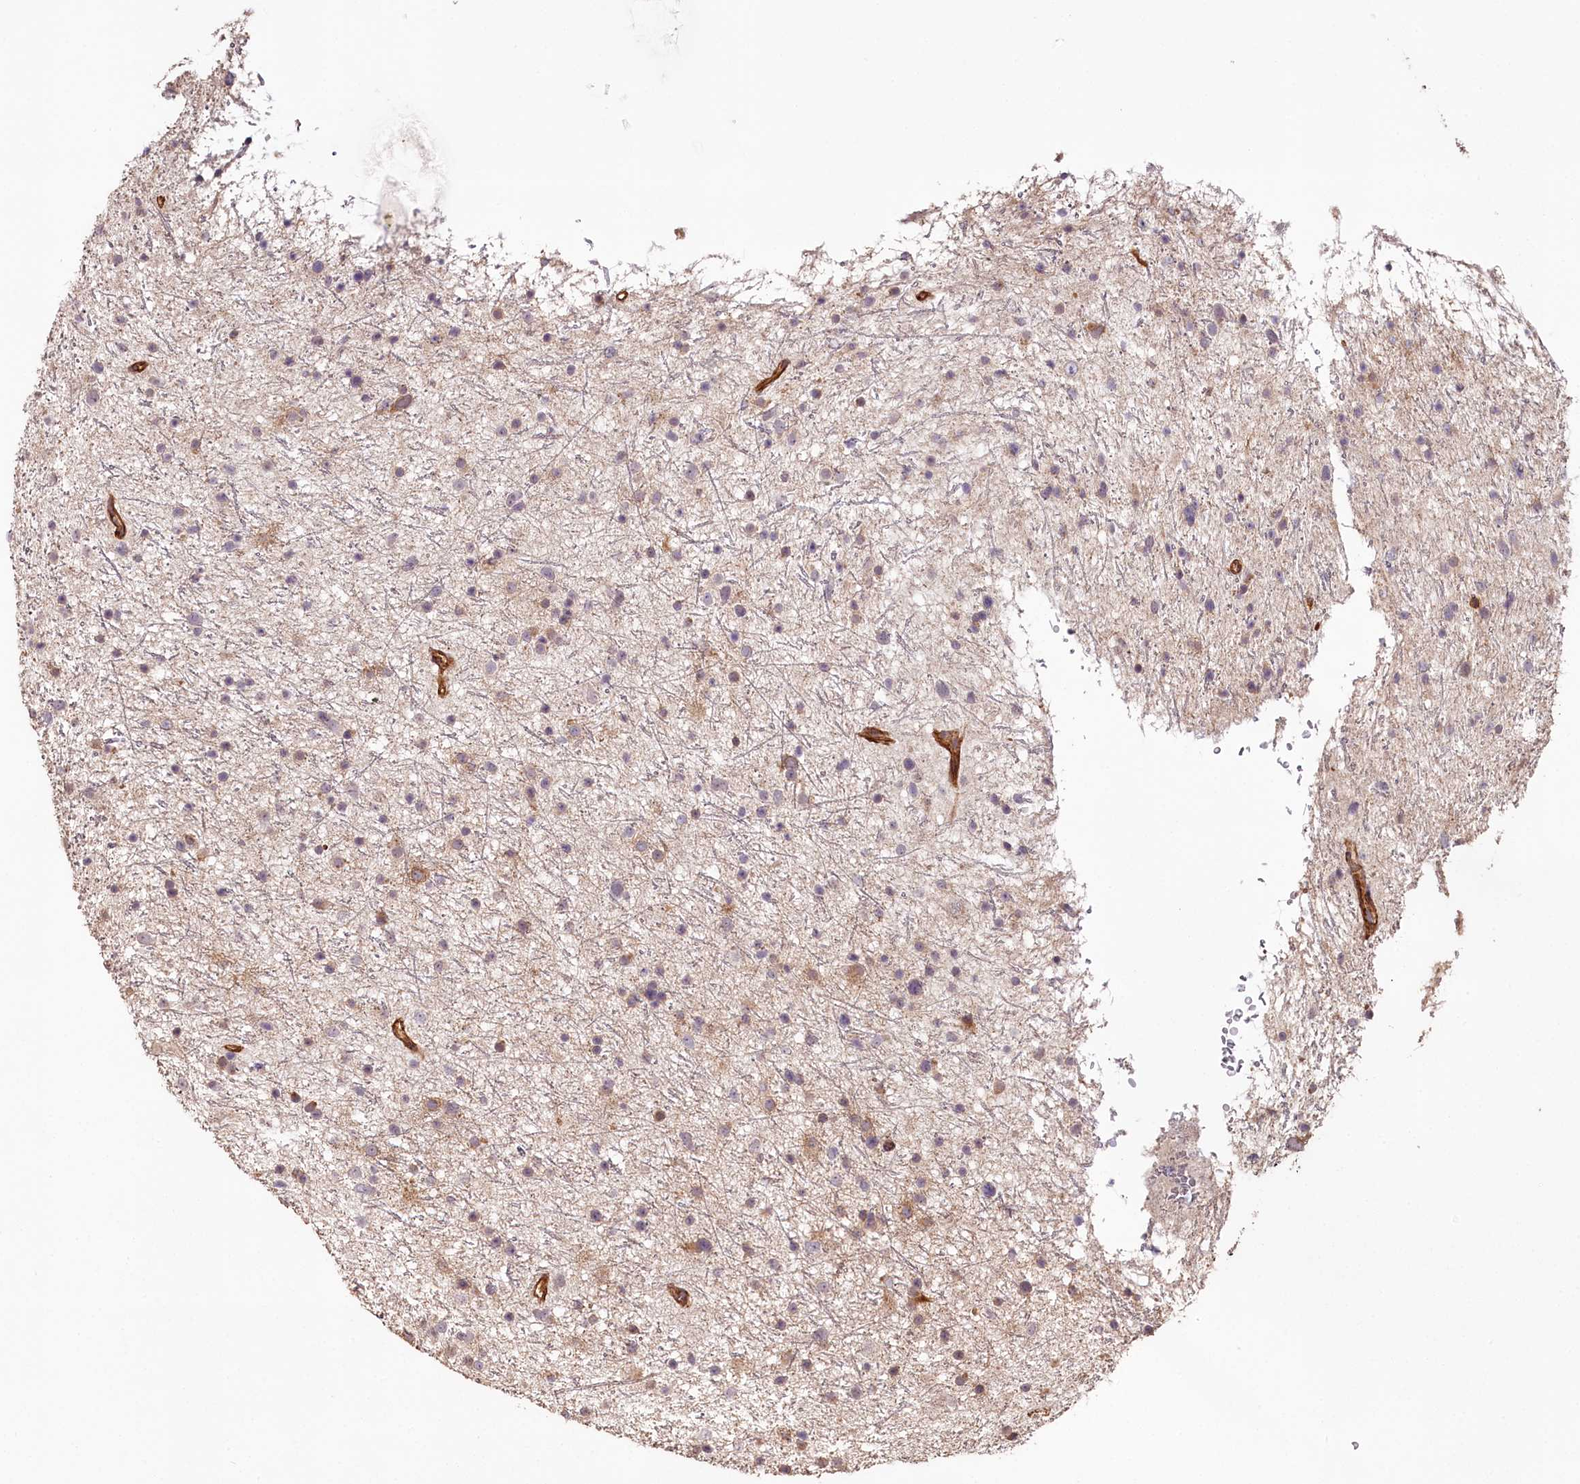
{"staining": {"intensity": "weak", "quantity": "<25%", "location": "cytoplasmic/membranous"}, "tissue": "glioma", "cell_type": "Tumor cells", "image_type": "cancer", "snomed": [{"axis": "morphology", "description": "Glioma, malignant, Low grade"}, {"axis": "topography", "description": "Cerebral cortex"}], "caption": "Glioma stained for a protein using immunohistochemistry demonstrates no staining tumor cells.", "gene": "KIF14", "patient": {"sex": "female", "age": 39}}